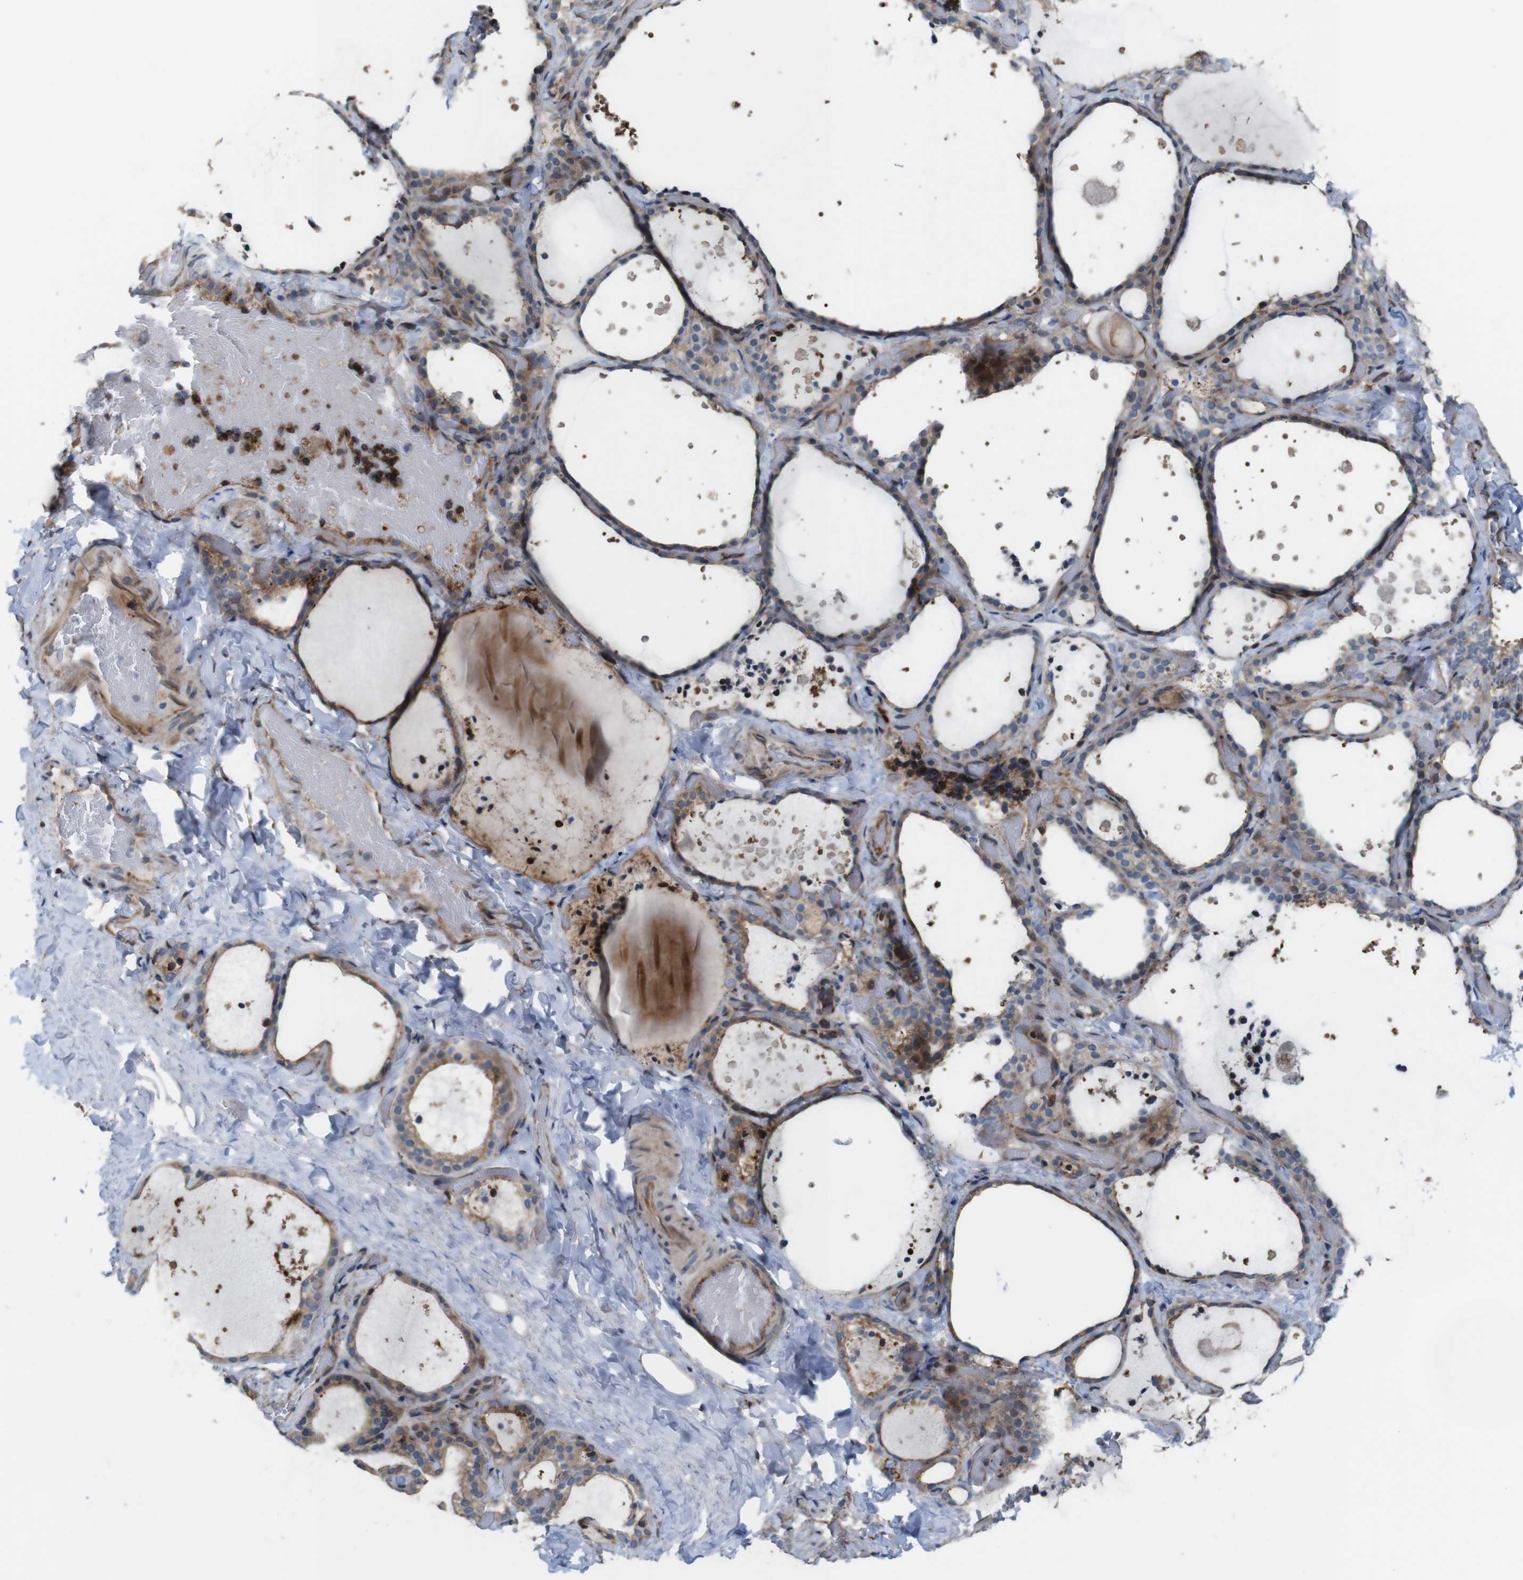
{"staining": {"intensity": "weak", "quantity": ">75%", "location": "cytoplasmic/membranous"}, "tissue": "thyroid gland", "cell_type": "Glandular cells", "image_type": "normal", "snomed": [{"axis": "morphology", "description": "Normal tissue, NOS"}, {"axis": "topography", "description": "Thyroid gland"}], "caption": "Brown immunohistochemical staining in normal thyroid gland reveals weak cytoplasmic/membranous staining in approximately >75% of glandular cells. The protein of interest is shown in brown color, while the nuclei are stained blue.", "gene": "PCOLCE2", "patient": {"sex": "female", "age": 44}}